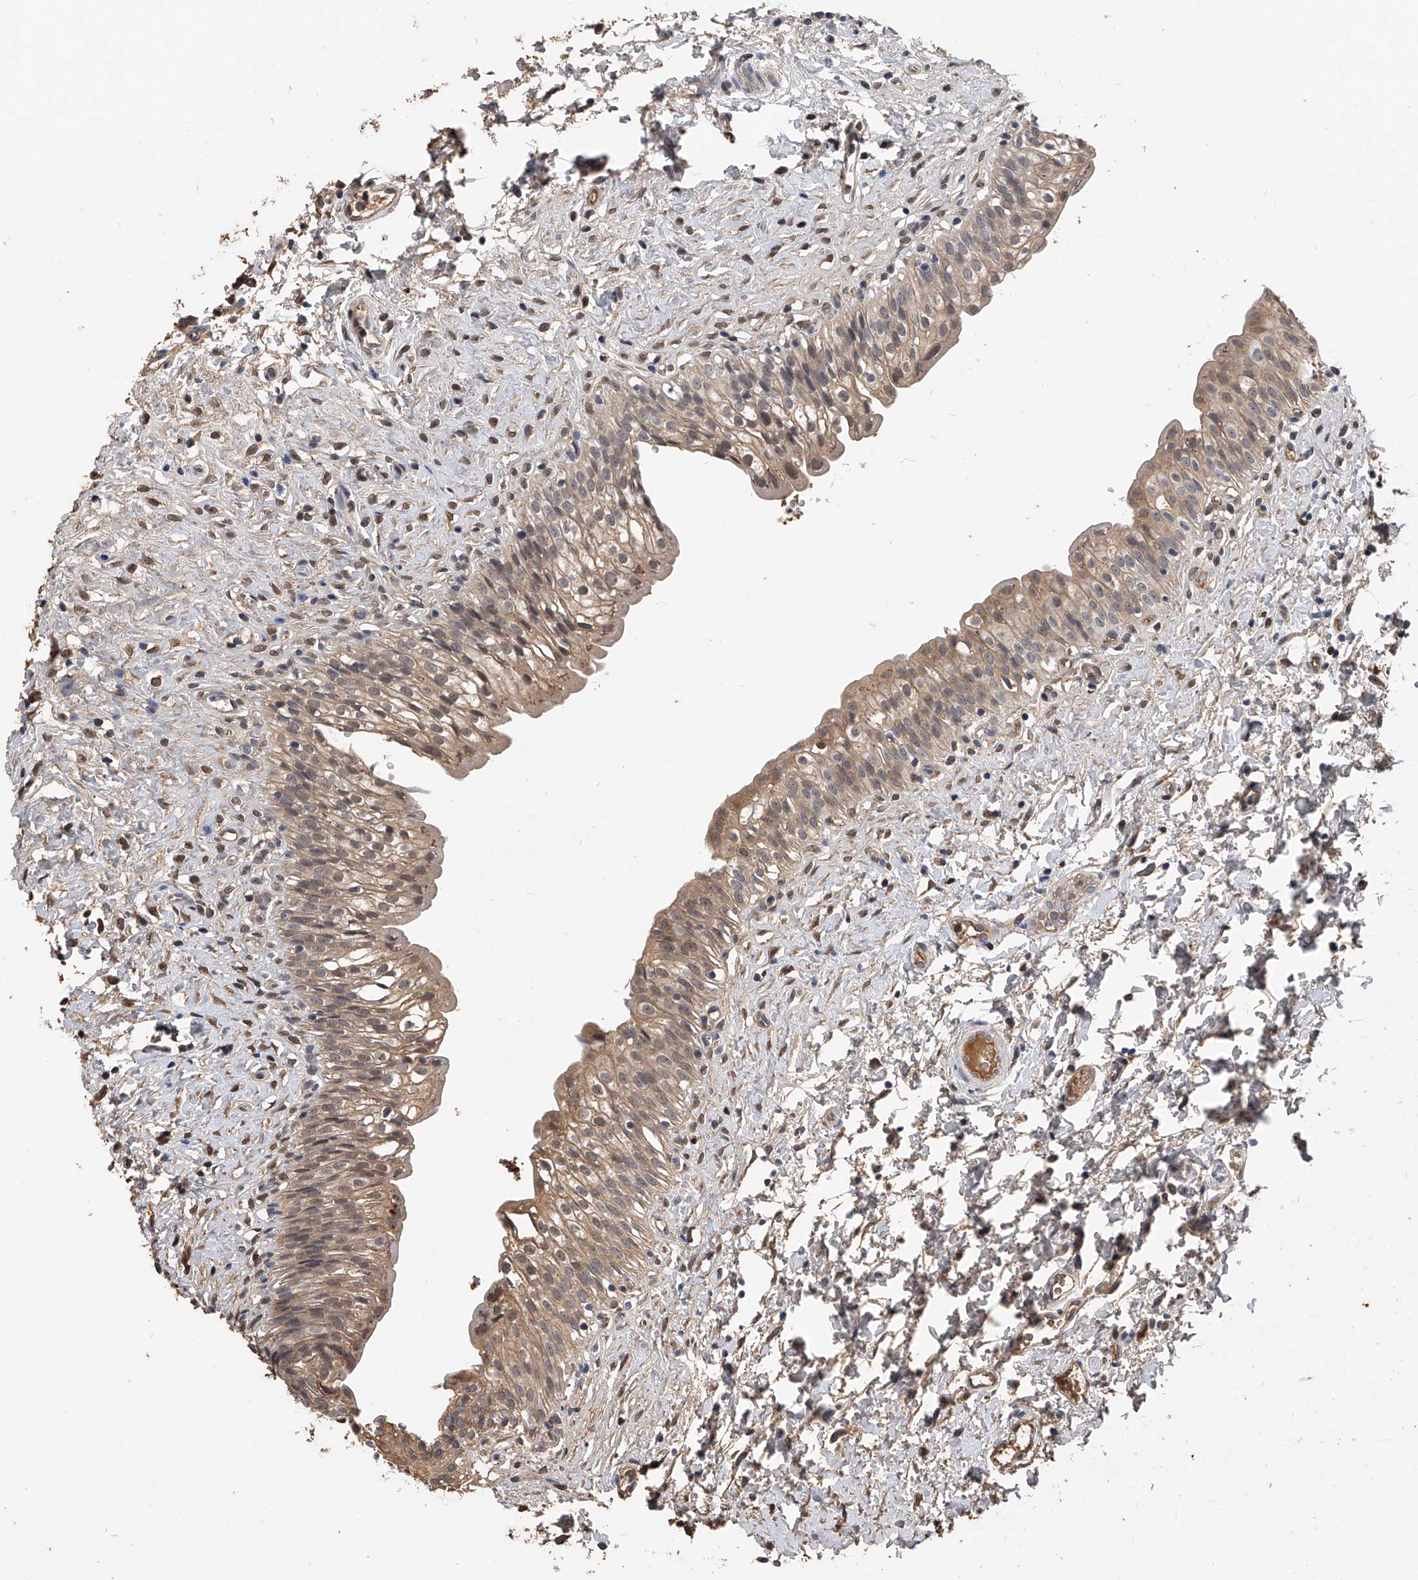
{"staining": {"intensity": "moderate", "quantity": "25%-75%", "location": "cytoplasmic/membranous"}, "tissue": "urinary bladder", "cell_type": "Urothelial cells", "image_type": "normal", "snomed": [{"axis": "morphology", "description": "Normal tissue, NOS"}, {"axis": "topography", "description": "Urinary bladder"}], "caption": "Urinary bladder stained for a protein reveals moderate cytoplasmic/membranous positivity in urothelial cells. (Brightfield microscopy of DAB IHC at high magnification).", "gene": "ZNF25", "patient": {"sex": "male", "age": 51}}